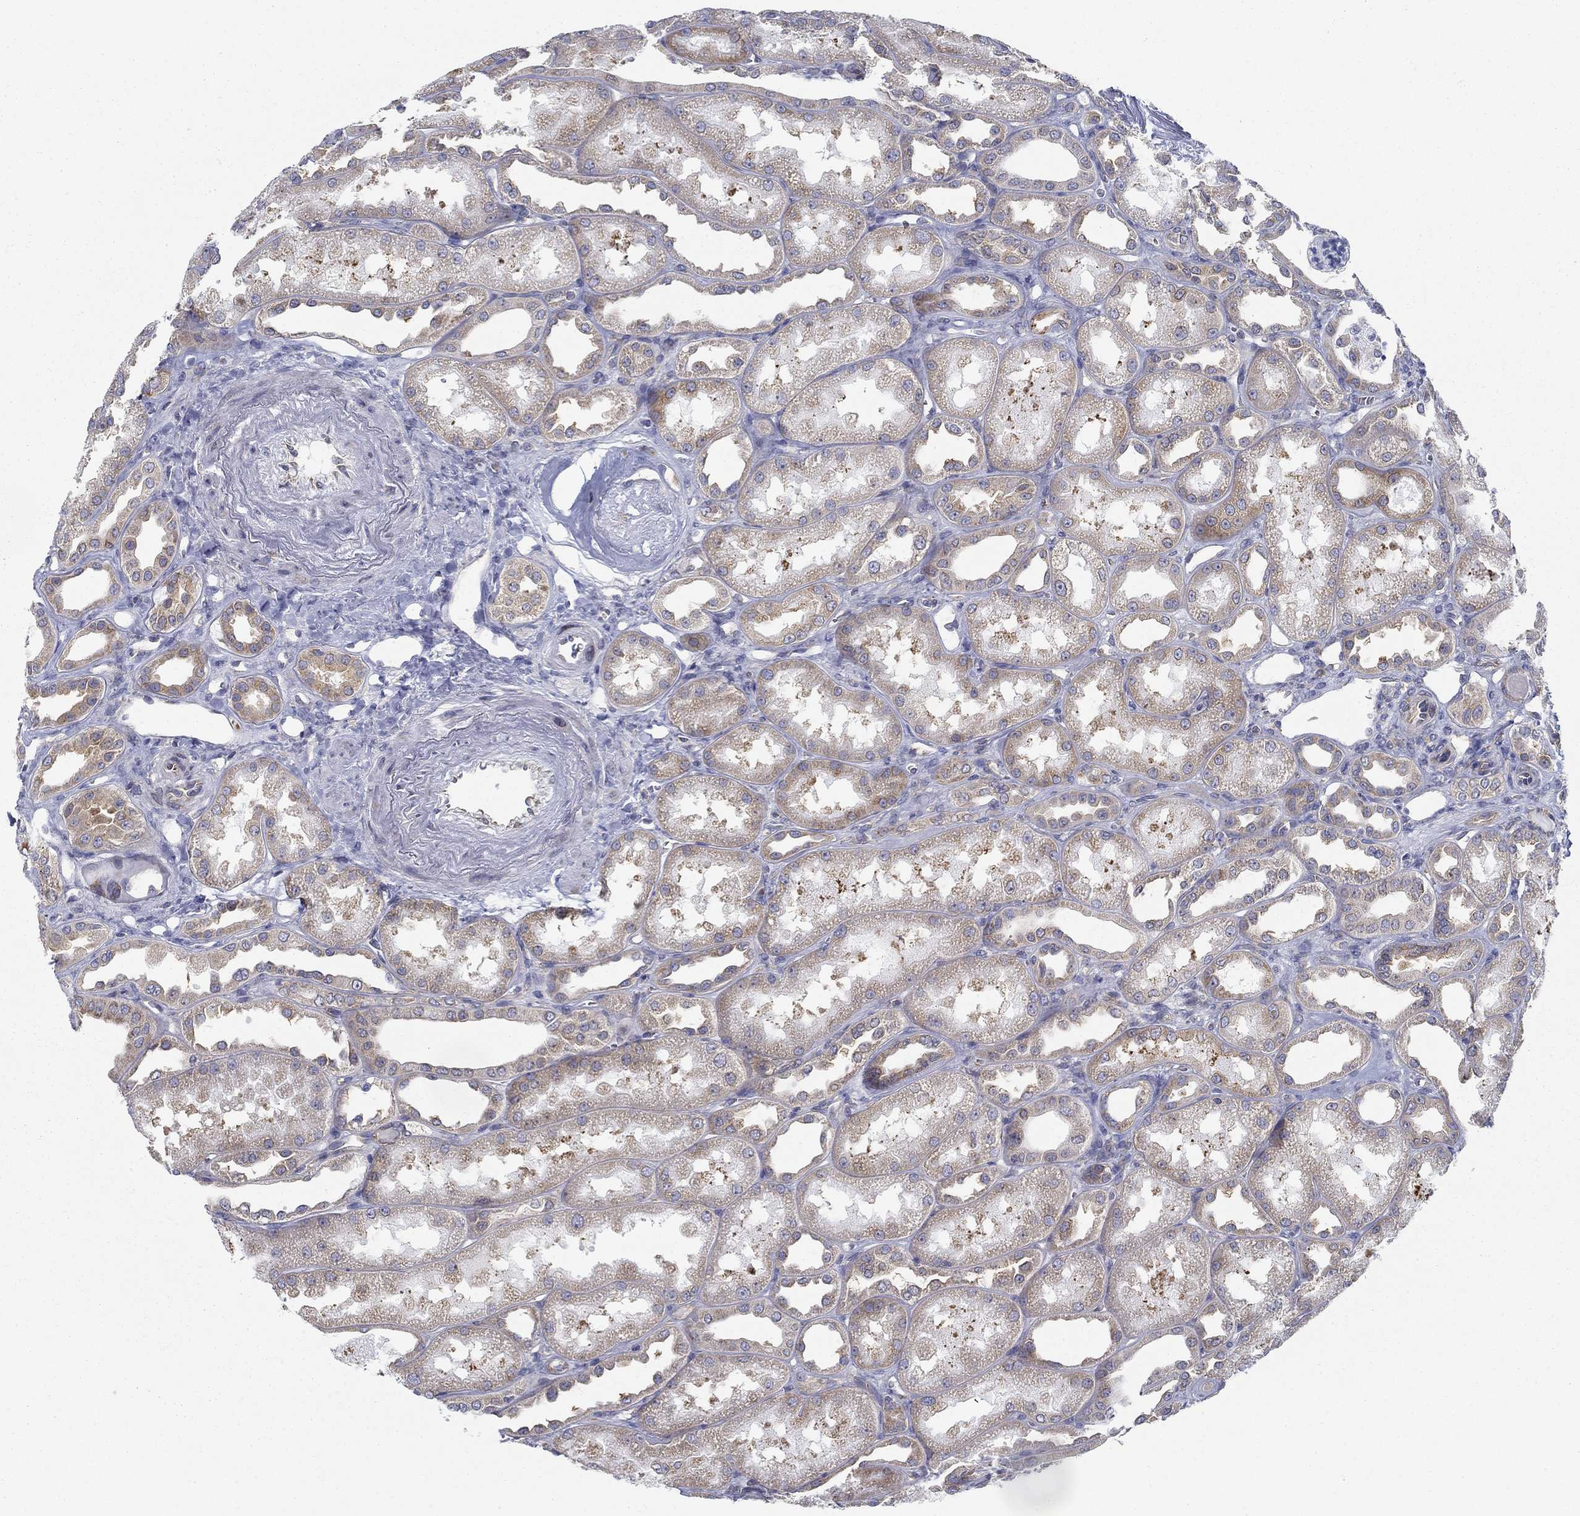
{"staining": {"intensity": "moderate", "quantity": "<25%", "location": "cytoplasmic/membranous"}, "tissue": "kidney", "cell_type": "Cells in glomeruli", "image_type": "normal", "snomed": [{"axis": "morphology", "description": "Normal tissue, NOS"}, {"axis": "topography", "description": "Kidney"}], "caption": "Kidney stained with DAB IHC exhibits low levels of moderate cytoplasmic/membranous staining in about <25% of cells in glomeruli.", "gene": "FXR1", "patient": {"sex": "male", "age": 61}}